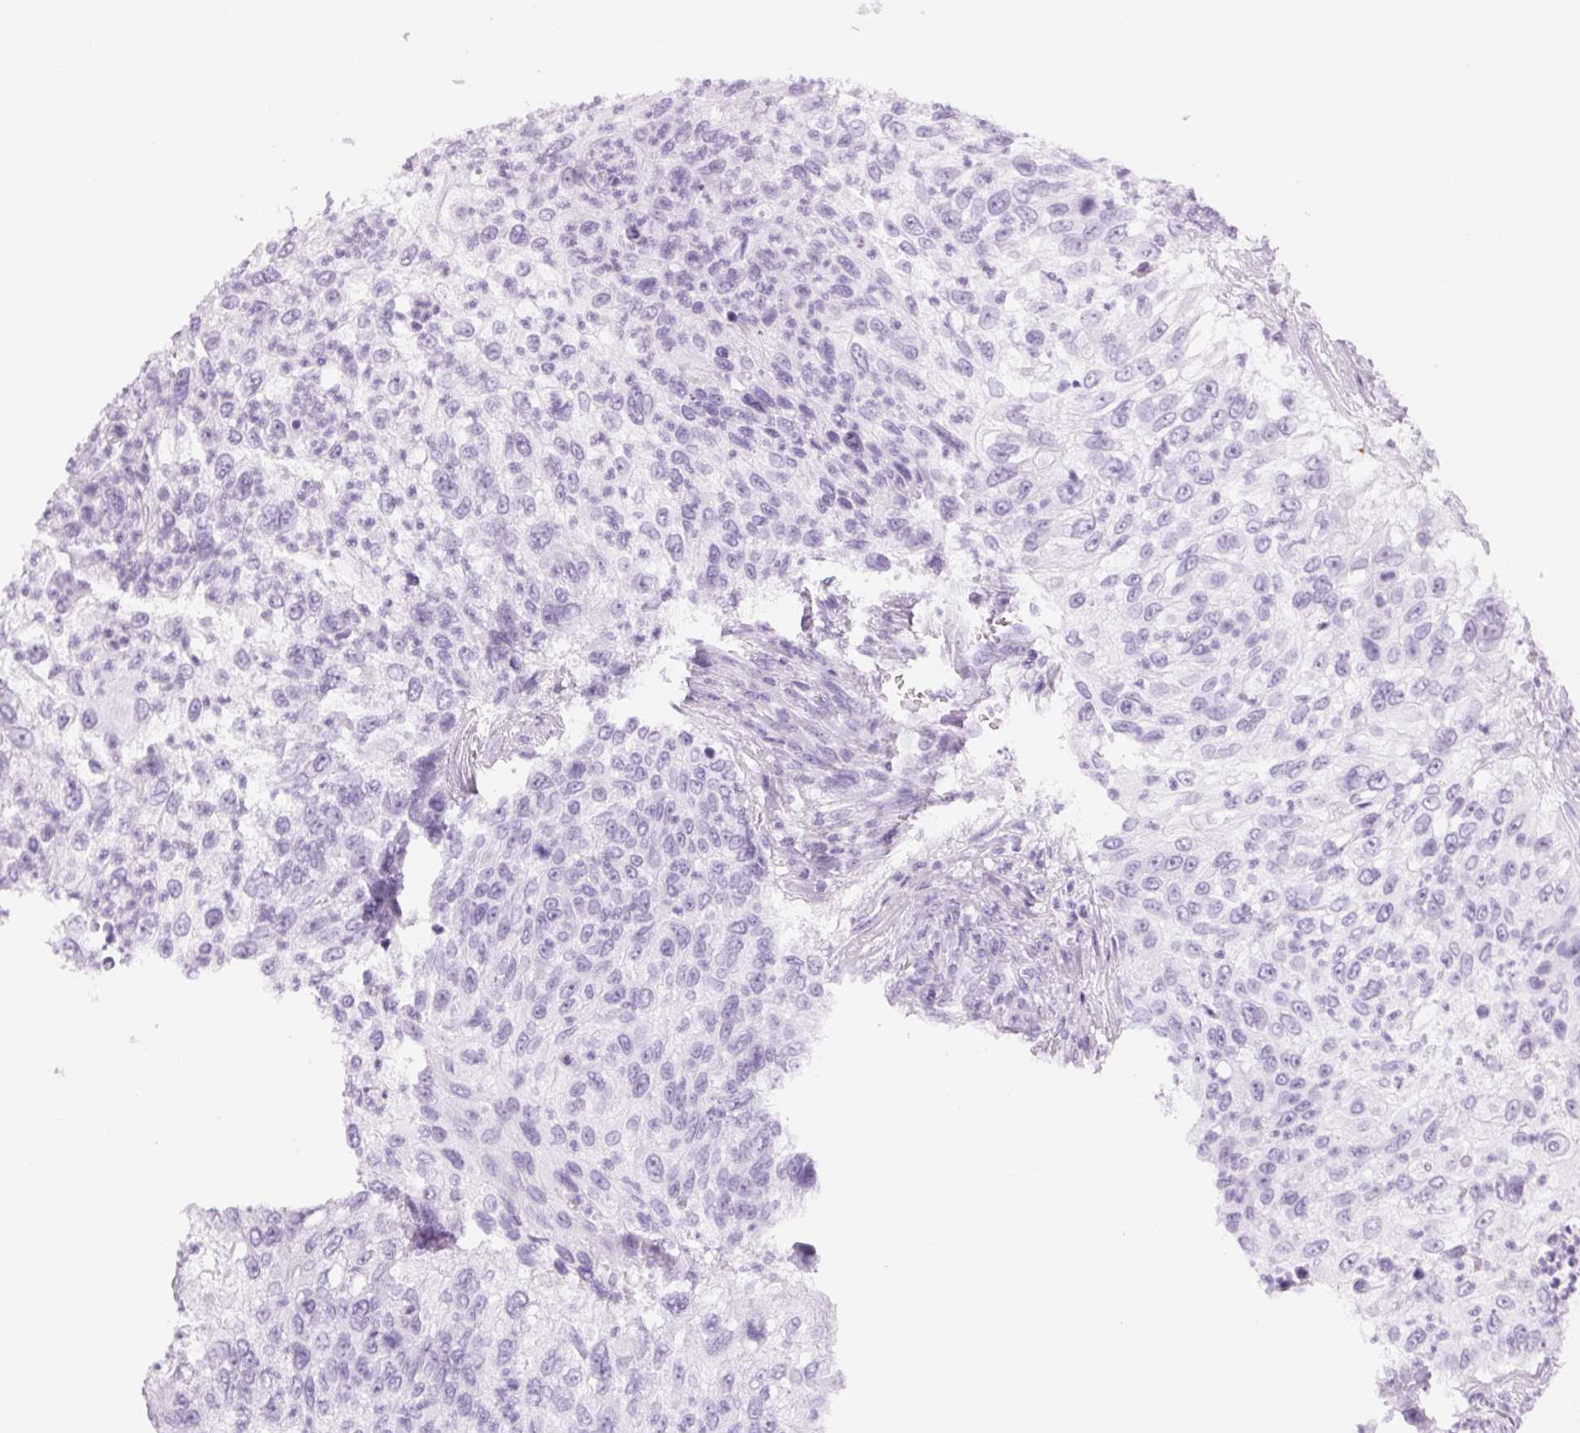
{"staining": {"intensity": "negative", "quantity": "none", "location": "none"}, "tissue": "urothelial cancer", "cell_type": "Tumor cells", "image_type": "cancer", "snomed": [{"axis": "morphology", "description": "Urothelial carcinoma, High grade"}, {"axis": "topography", "description": "Urinary bladder"}], "caption": "High-grade urothelial carcinoma stained for a protein using immunohistochemistry shows no staining tumor cells.", "gene": "TUB", "patient": {"sex": "female", "age": 60}}